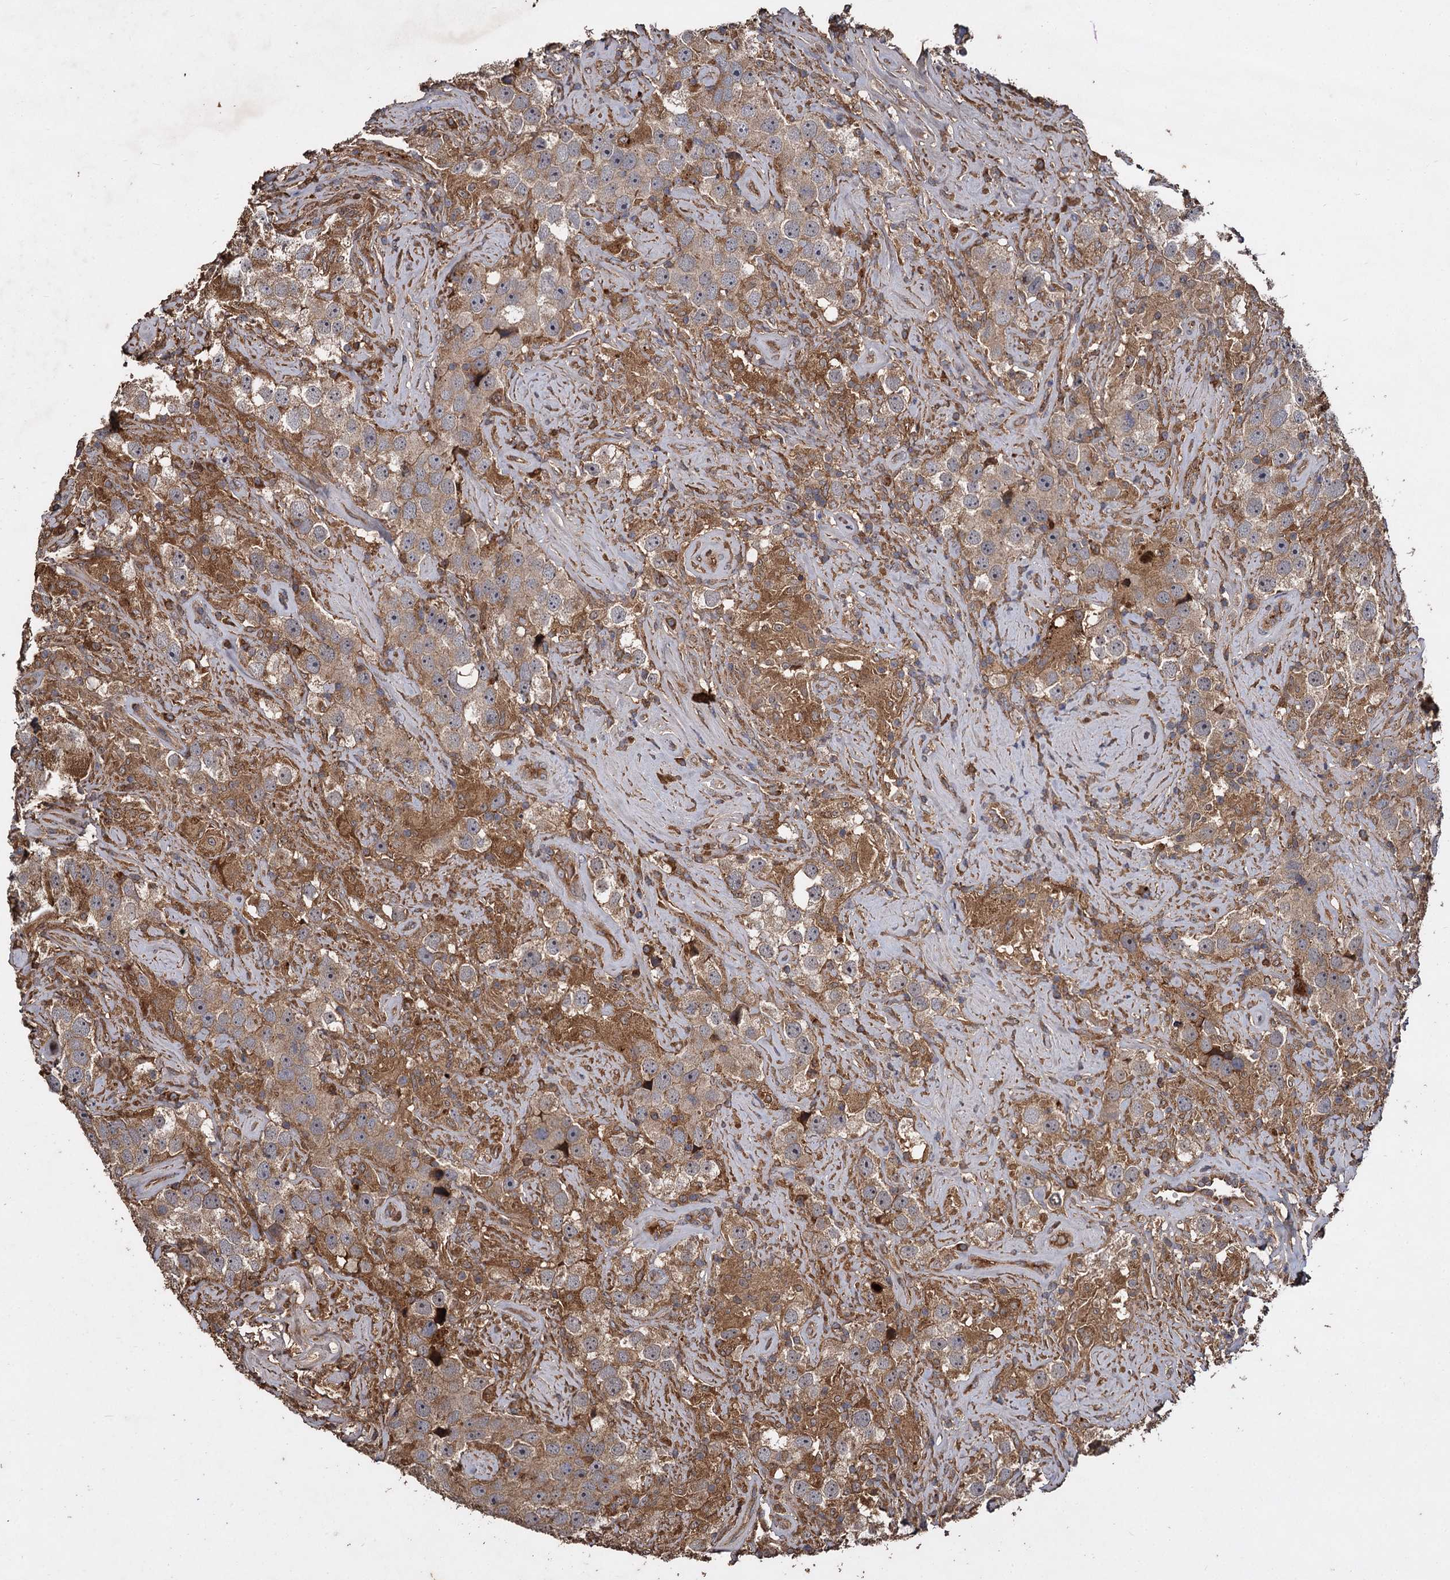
{"staining": {"intensity": "moderate", "quantity": ">75%", "location": "cytoplasmic/membranous"}, "tissue": "testis cancer", "cell_type": "Tumor cells", "image_type": "cancer", "snomed": [{"axis": "morphology", "description": "Seminoma, NOS"}, {"axis": "topography", "description": "Testis"}], "caption": "The photomicrograph shows staining of seminoma (testis), revealing moderate cytoplasmic/membranous protein positivity (brown color) within tumor cells.", "gene": "GCLC", "patient": {"sex": "male", "age": 49}}